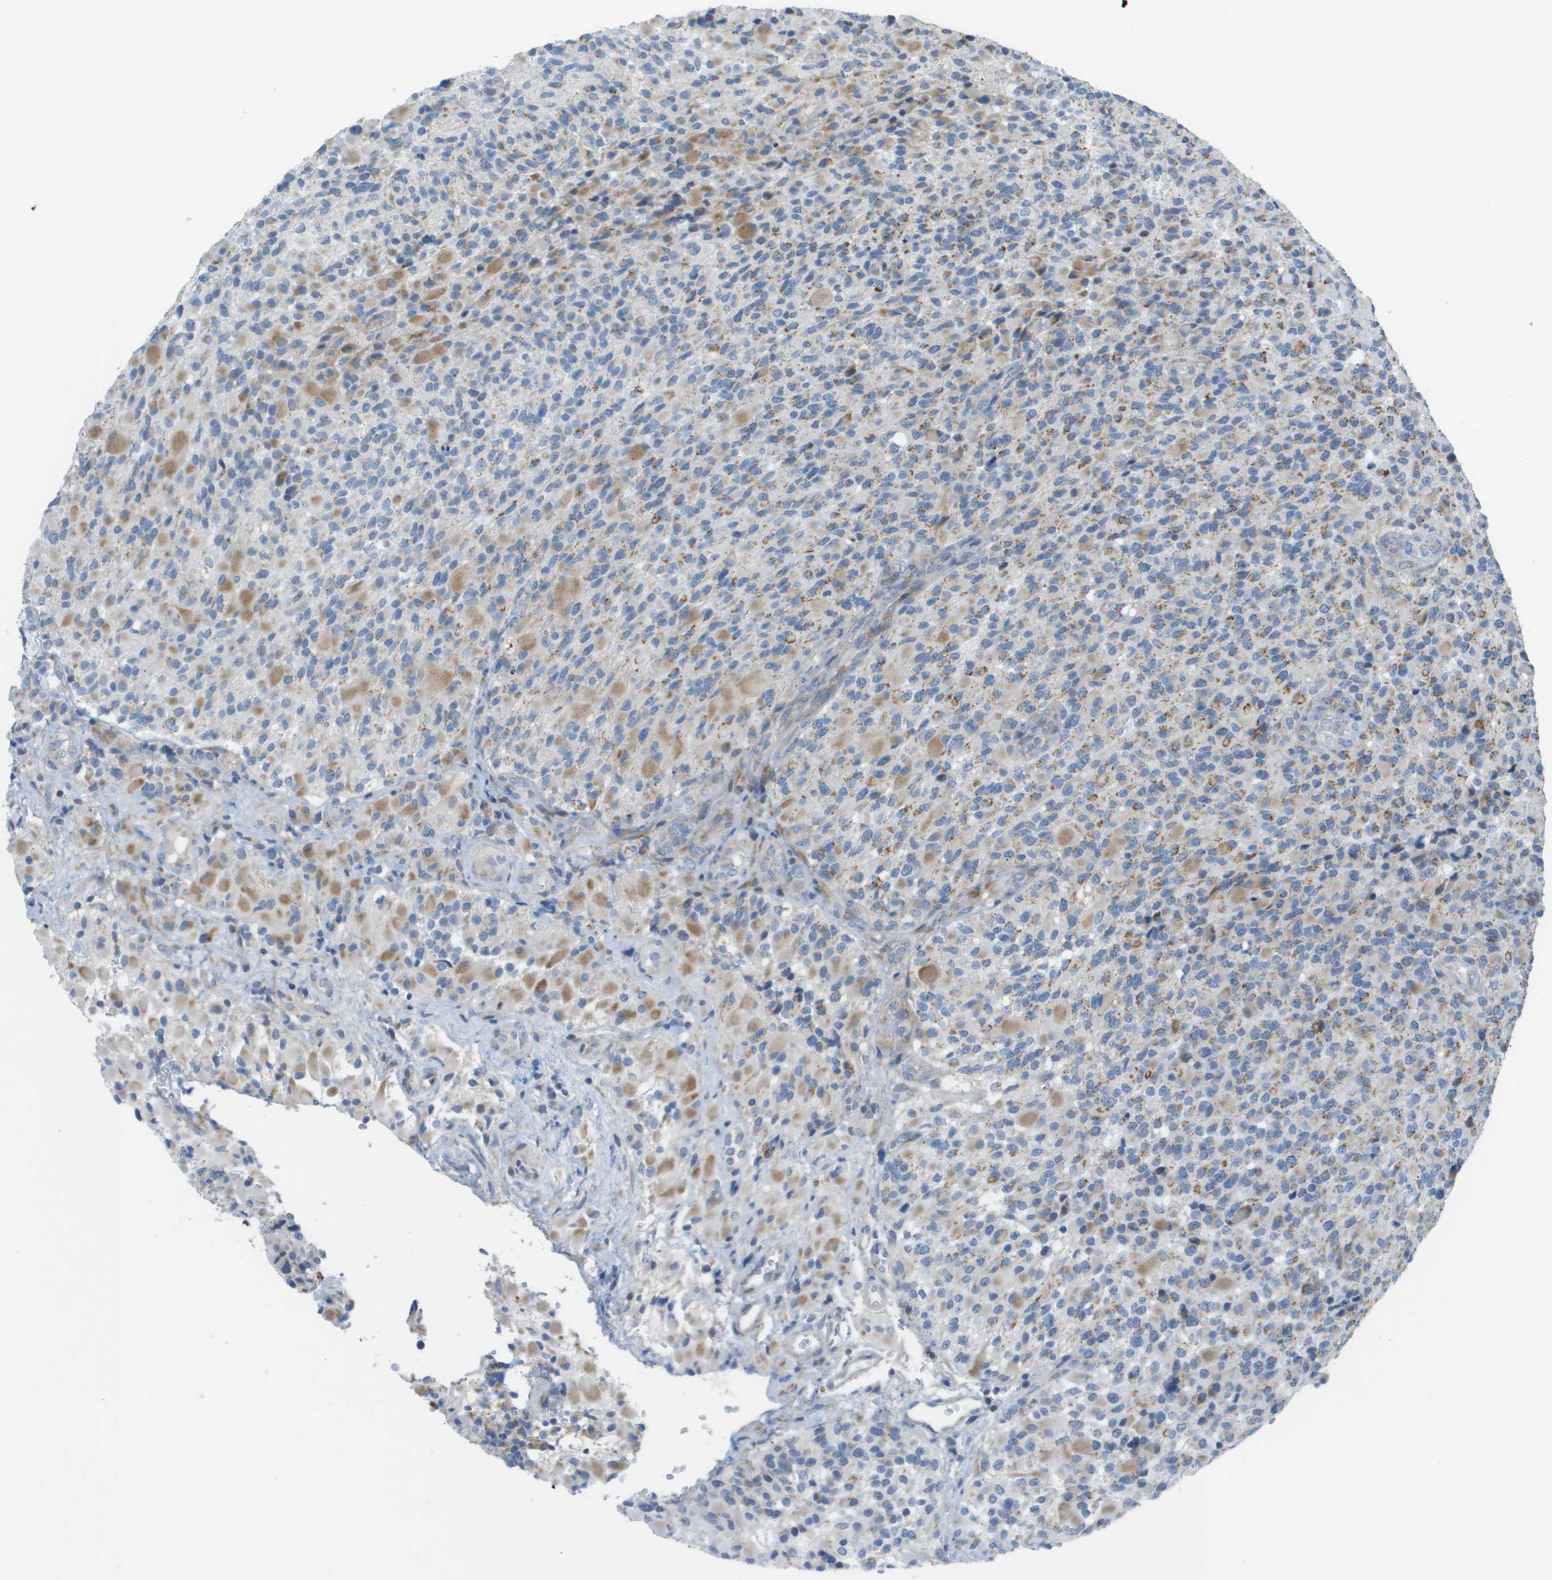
{"staining": {"intensity": "moderate", "quantity": "<25%", "location": "cytoplasmic/membranous"}, "tissue": "glioma", "cell_type": "Tumor cells", "image_type": "cancer", "snomed": [{"axis": "morphology", "description": "Glioma, malignant, High grade"}, {"axis": "topography", "description": "Brain"}], "caption": "Human glioma stained with a protein marker exhibits moderate staining in tumor cells.", "gene": "GALNT6", "patient": {"sex": "male", "age": 71}}